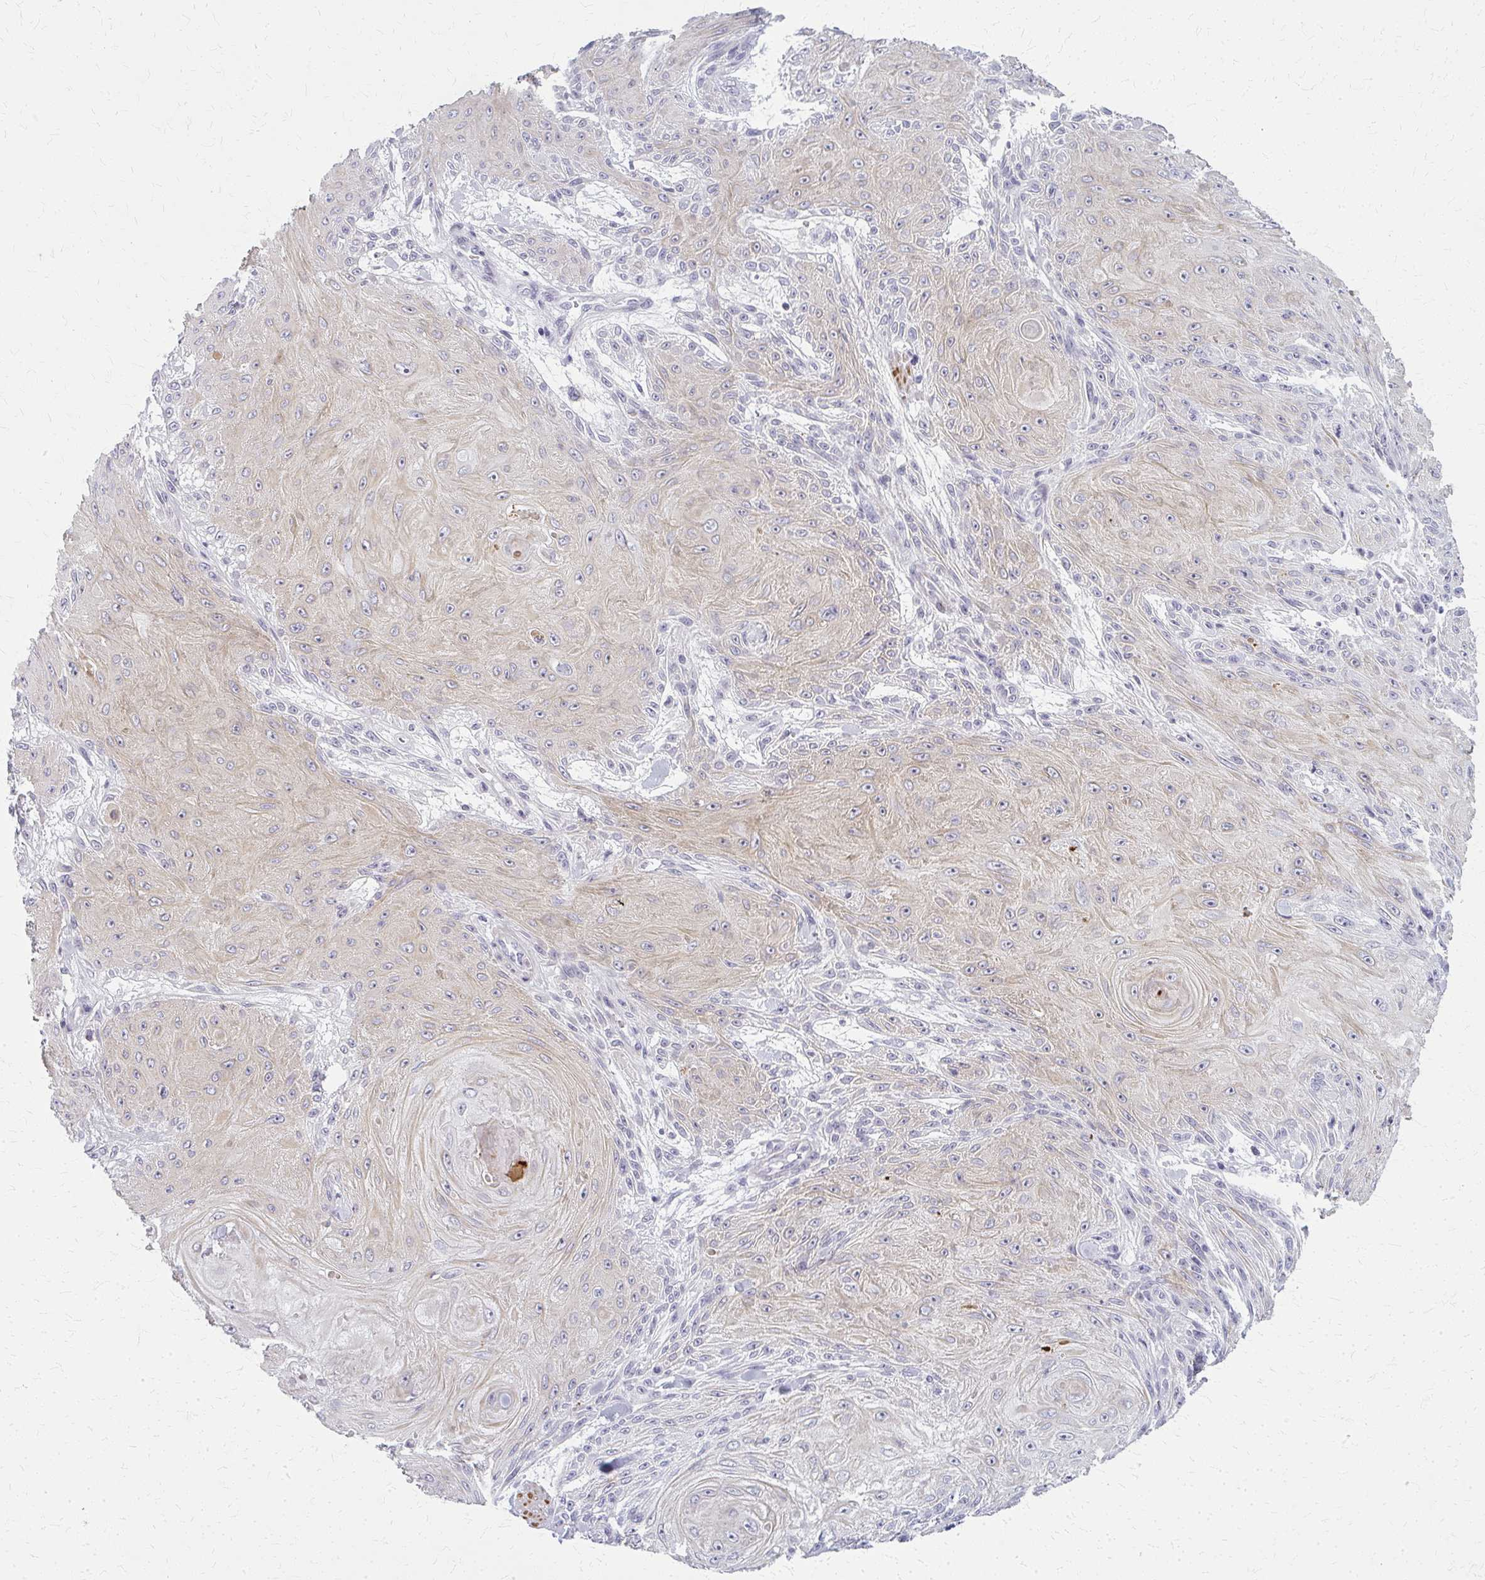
{"staining": {"intensity": "negative", "quantity": "none", "location": "none"}, "tissue": "skin cancer", "cell_type": "Tumor cells", "image_type": "cancer", "snomed": [{"axis": "morphology", "description": "Squamous cell carcinoma, NOS"}, {"axis": "topography", "description": "Skin"}], "caption": "DAB (3,3'-diaminobenzidine) immunohistochemical staining of human skin cancer displays no significant expression in tumor cells.", "gene": "CASQ2", "patient": {"sex": "male", "age": 88}}